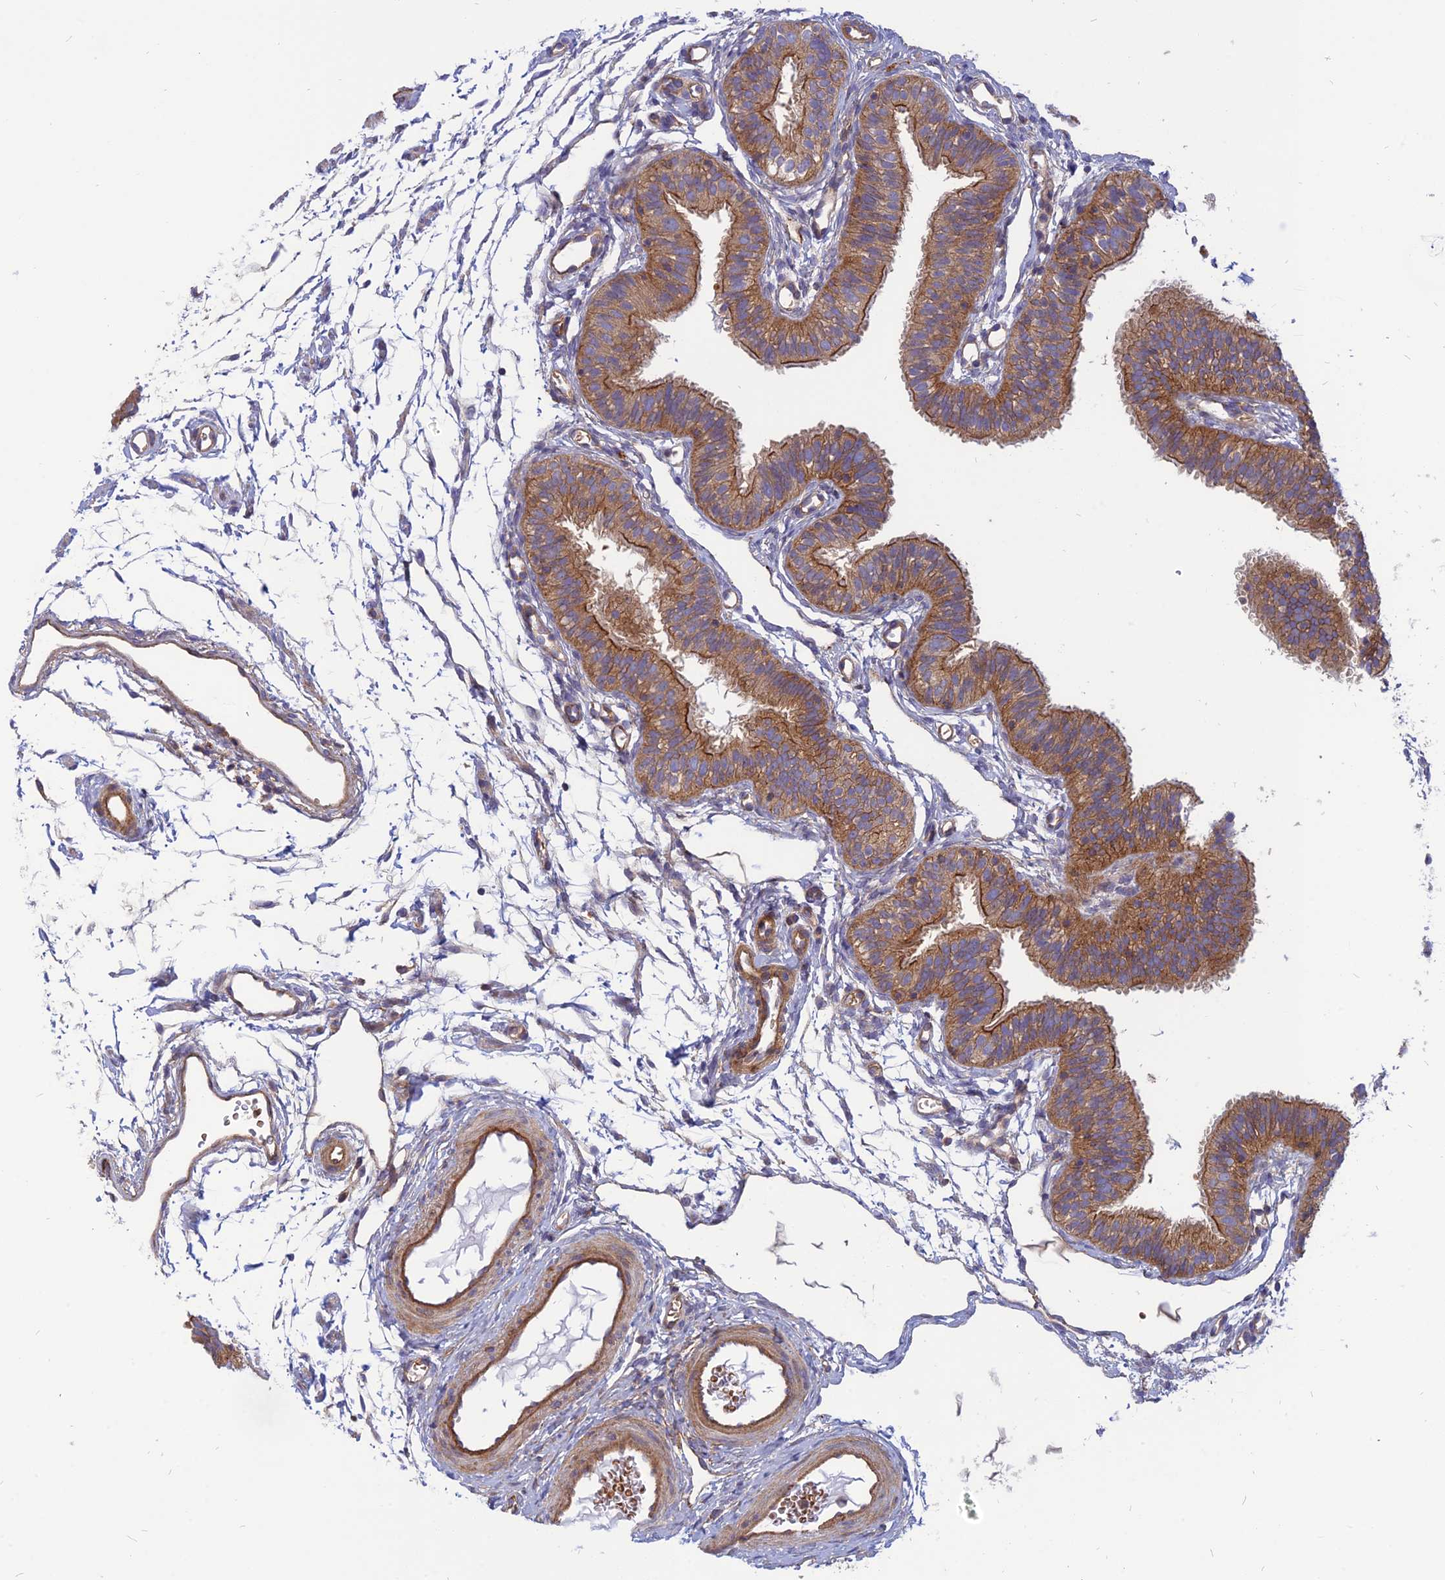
{"staining": {"intensity": "moderate", "quantity": ">75%", "location": "cytoplasmic/membranous"}, "tissue": "fallopian tube", "cell_type": "Glandular cells", "image_type": "normal", "snomed": [{"axis": "morphology", "description": "Normal tissue, NOS"}, {"axis": "topography", "description": "Fallopian tube"}], "caption": "A histopathology image of human fallopian tube stained for a protein shows moderate cytoplasmic/membranous brown staining in glandular cells. Nuclei are stained in blue.", "gene": "PHKA2", "patient": {"sex": "female", "age": 35}}